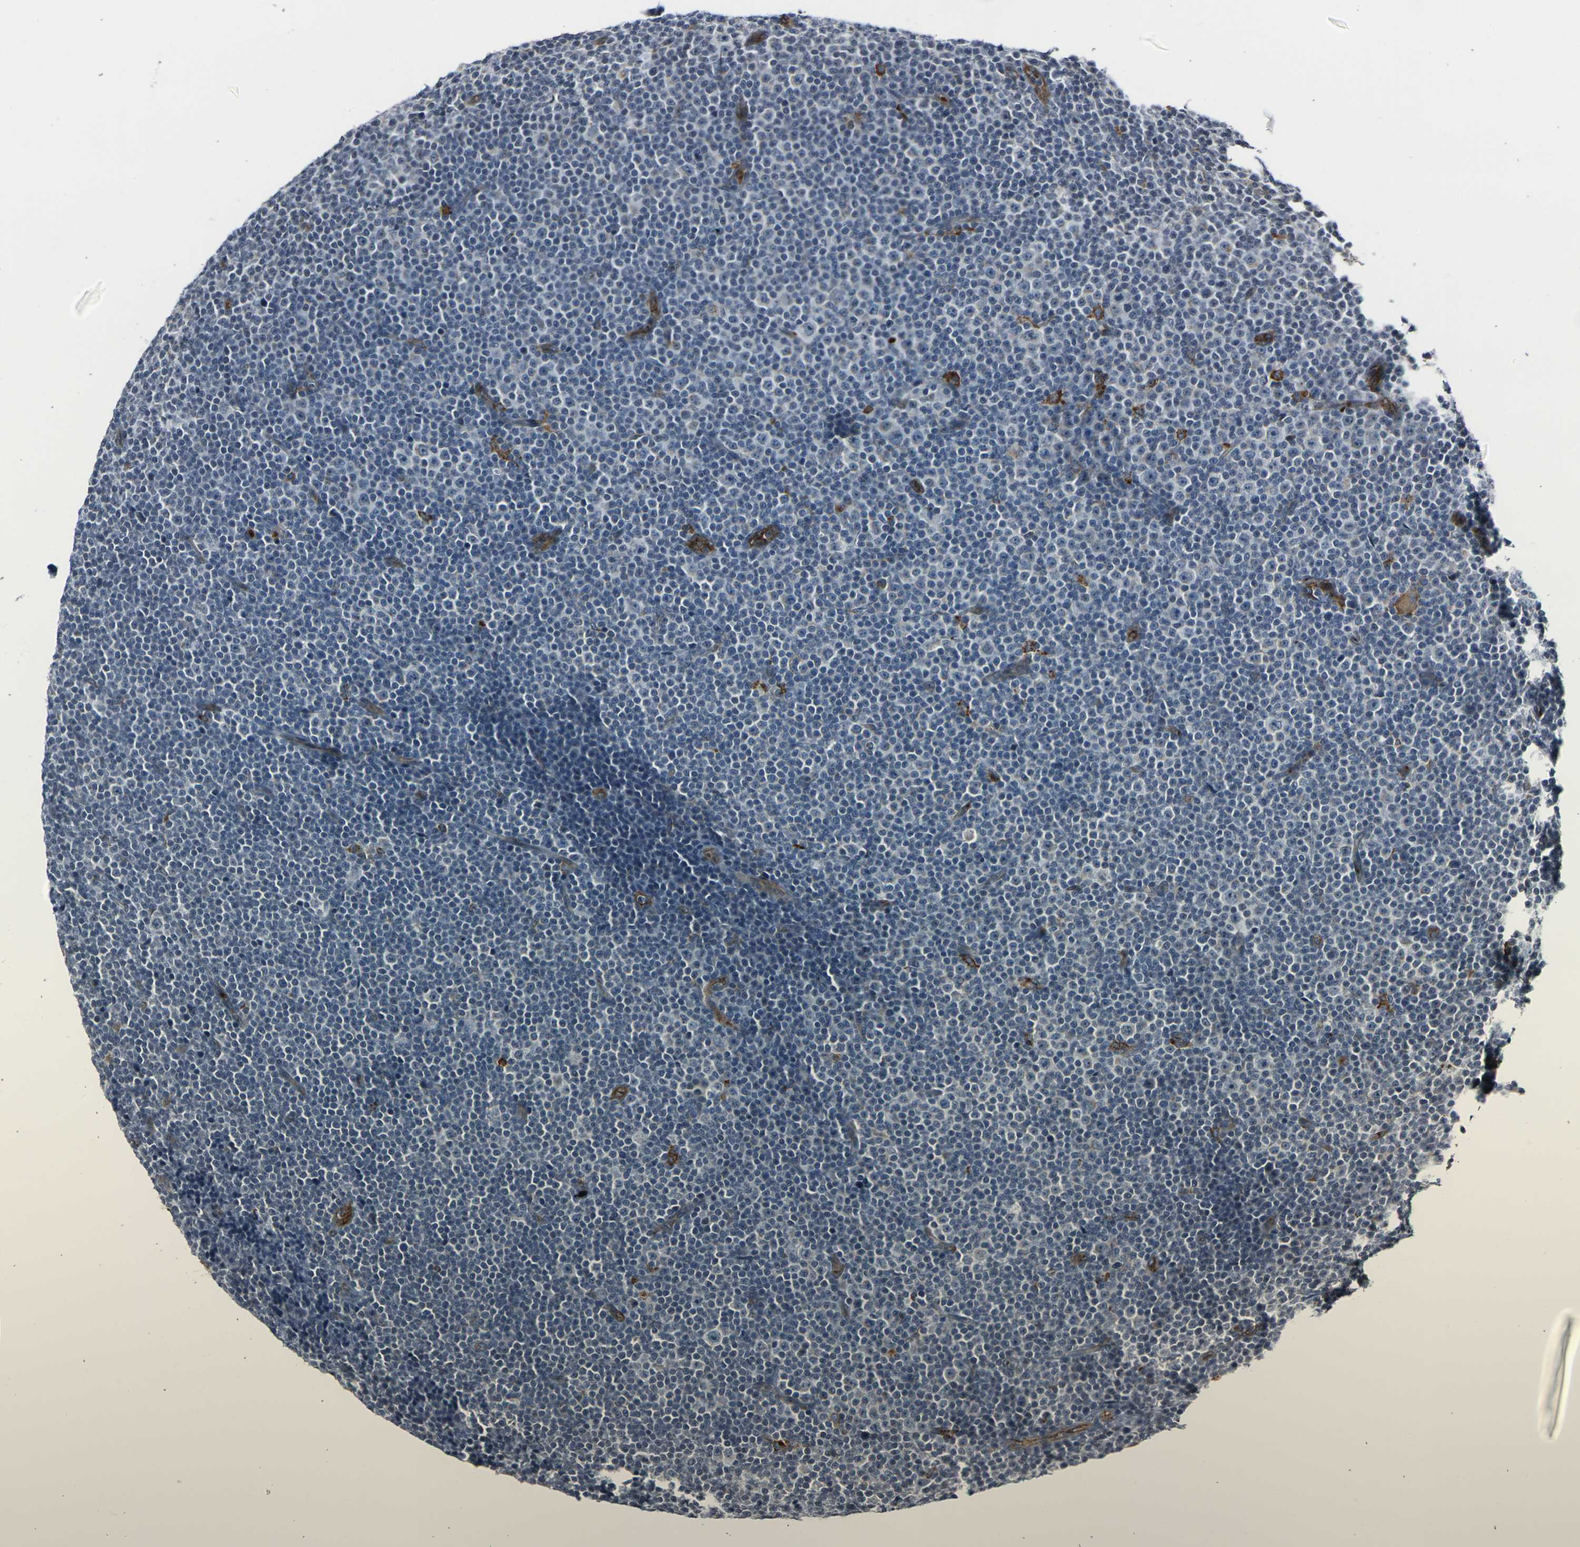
{"staining": {"intensity": "negative", "quantity": "none", "location": "none"}, "tissue": "lymphoma", "cell_type": "Tumor cells", "image_type": "cancer", "snomed": [{"axis": "morphology", "description": "Malignant lymphoma, non-Hodgkin's type, Low grade"}, {"axis": "topography", "description": "Lymph node"}], "caption": "DAB immunohistochemical staining of low-grade malignant lymphoma, non-Hodgkin's type reveals no significant expression in tumor cells. (DAB immunohistochemistry (IHC) visualized using brightfield microscopy, high magnification).", "gene": "MYOF", "patient": {"sex": "female", "age": 67}}